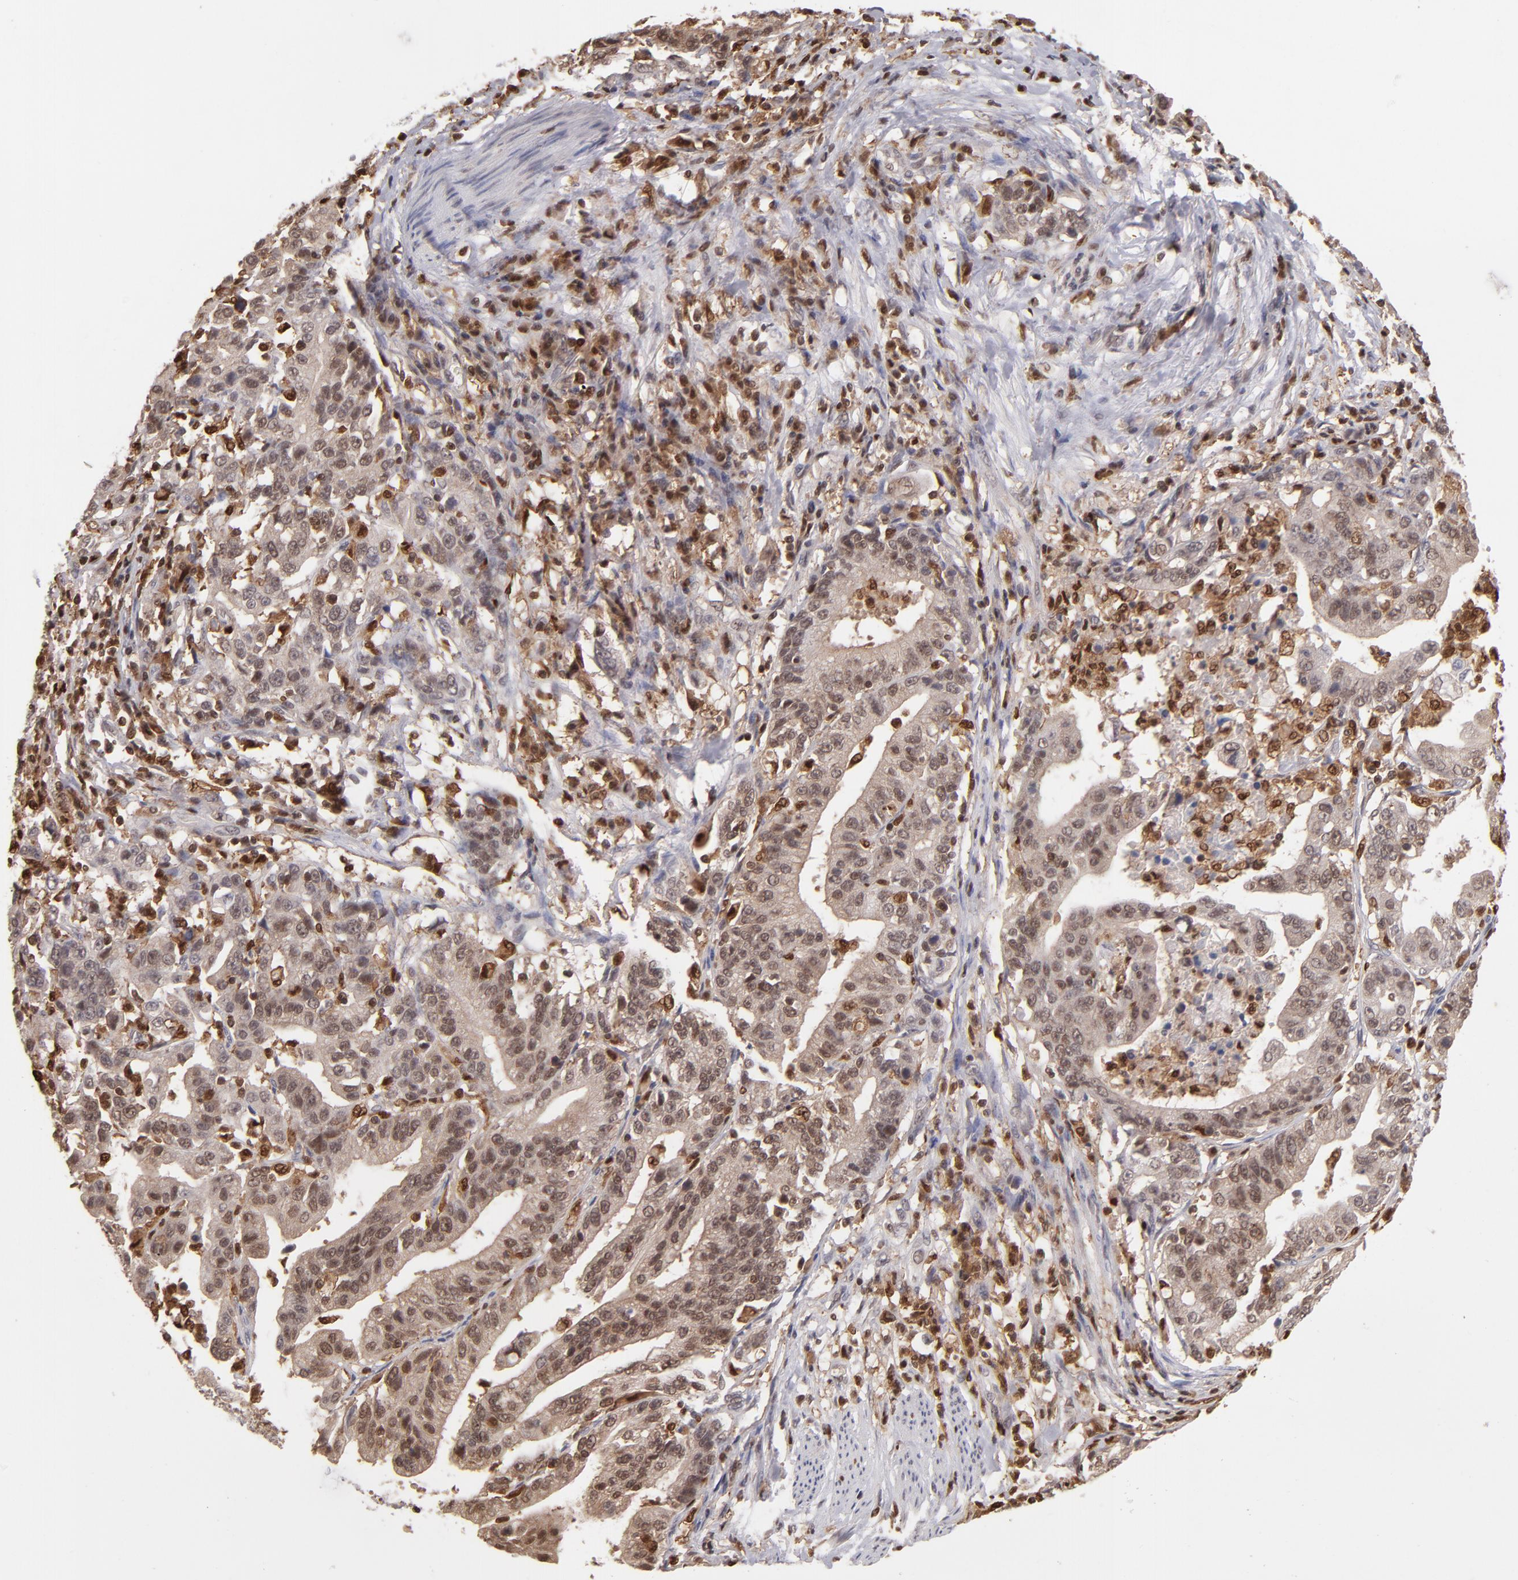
{"staining": {"intensity": "moderate", "quantity": ">75%", "location": "cytoplasmic/membranous,nuclear"}, "tissue": "stomach cancer", "cell_type": "Tumor cells", "image_type": "cancer", "snomed": [{"axis": "morphology", "description": "Adenocarcinoma, NOS"}, {"axis": "topography", "description": "Stomach, upper"}], "caption": "A brown stain highlights moderate cytoplasmic/membranous and nuclear expression of a protein in human stomach cancer (adenocarcinoma) tumor cells. (brown staining indicates protein expression, while blue staining denotes nuclei).", "gene": "GRB2", "patient": {"sex": "female", "age": 50}}